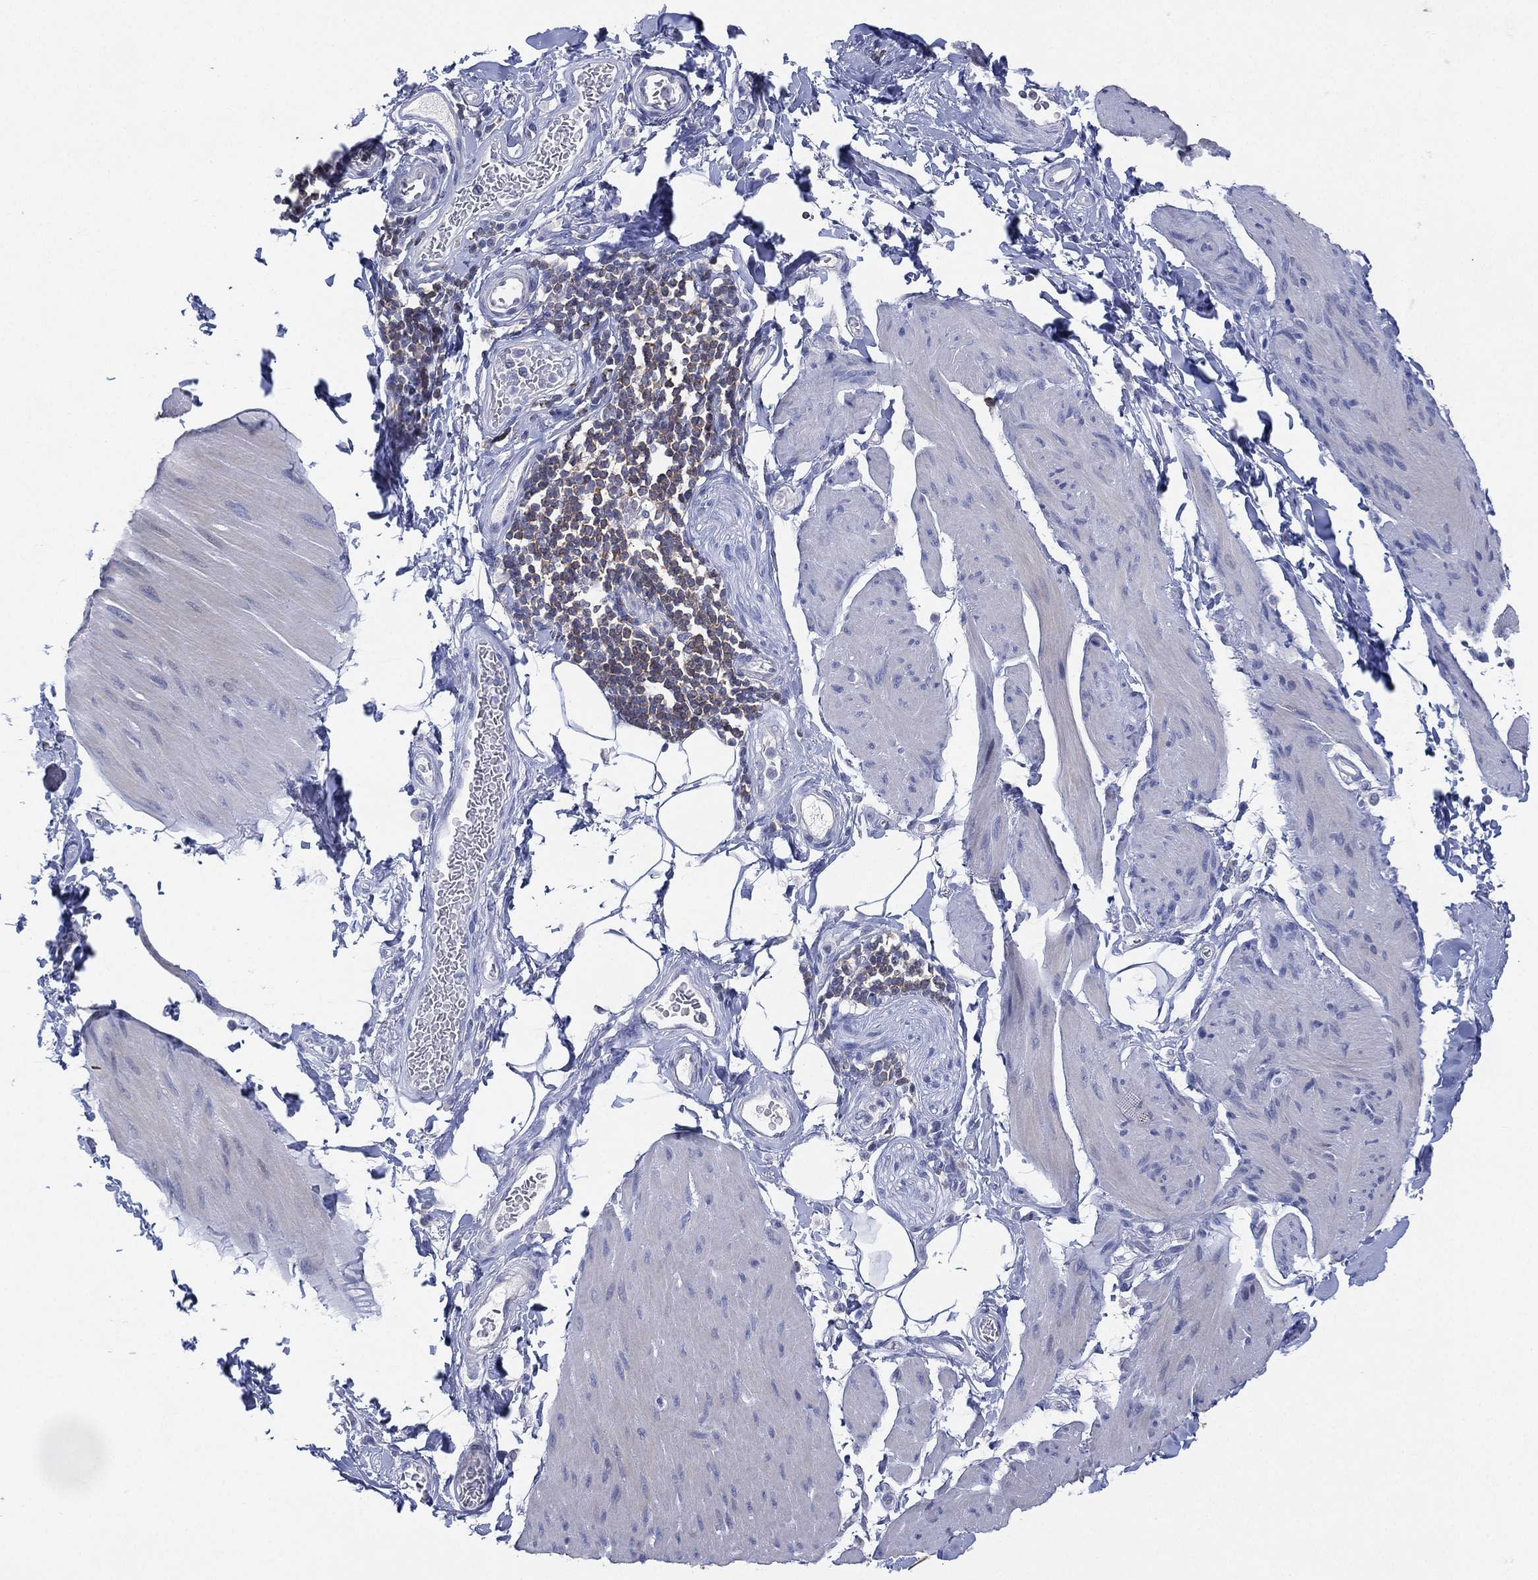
{"staining": {"intensity": "negative", "quantity": "none", "location": "none"}, "tissue": "smooth muscle", "cell_type": "Smooth muscle cells", "image_type": "normal", "snomed": [{"axis": "morphology", "description": "Normal tissue, NOS"}, {"axis": "topography", "description": "Adipose tissue"}, {"axis": "topography", "description": "Smooth muscle"}, {"axis": "topography", "description": "Peripheral nerve tissue"}], "caption": "High power microscopy histopathology image of an IHC histopathology image of unremarkable smooth muscle, revealing no significant positivity in smooth muscle cells.", "gene": "SEPTIN1", "patient": {"sex": "male", "age": 83}}